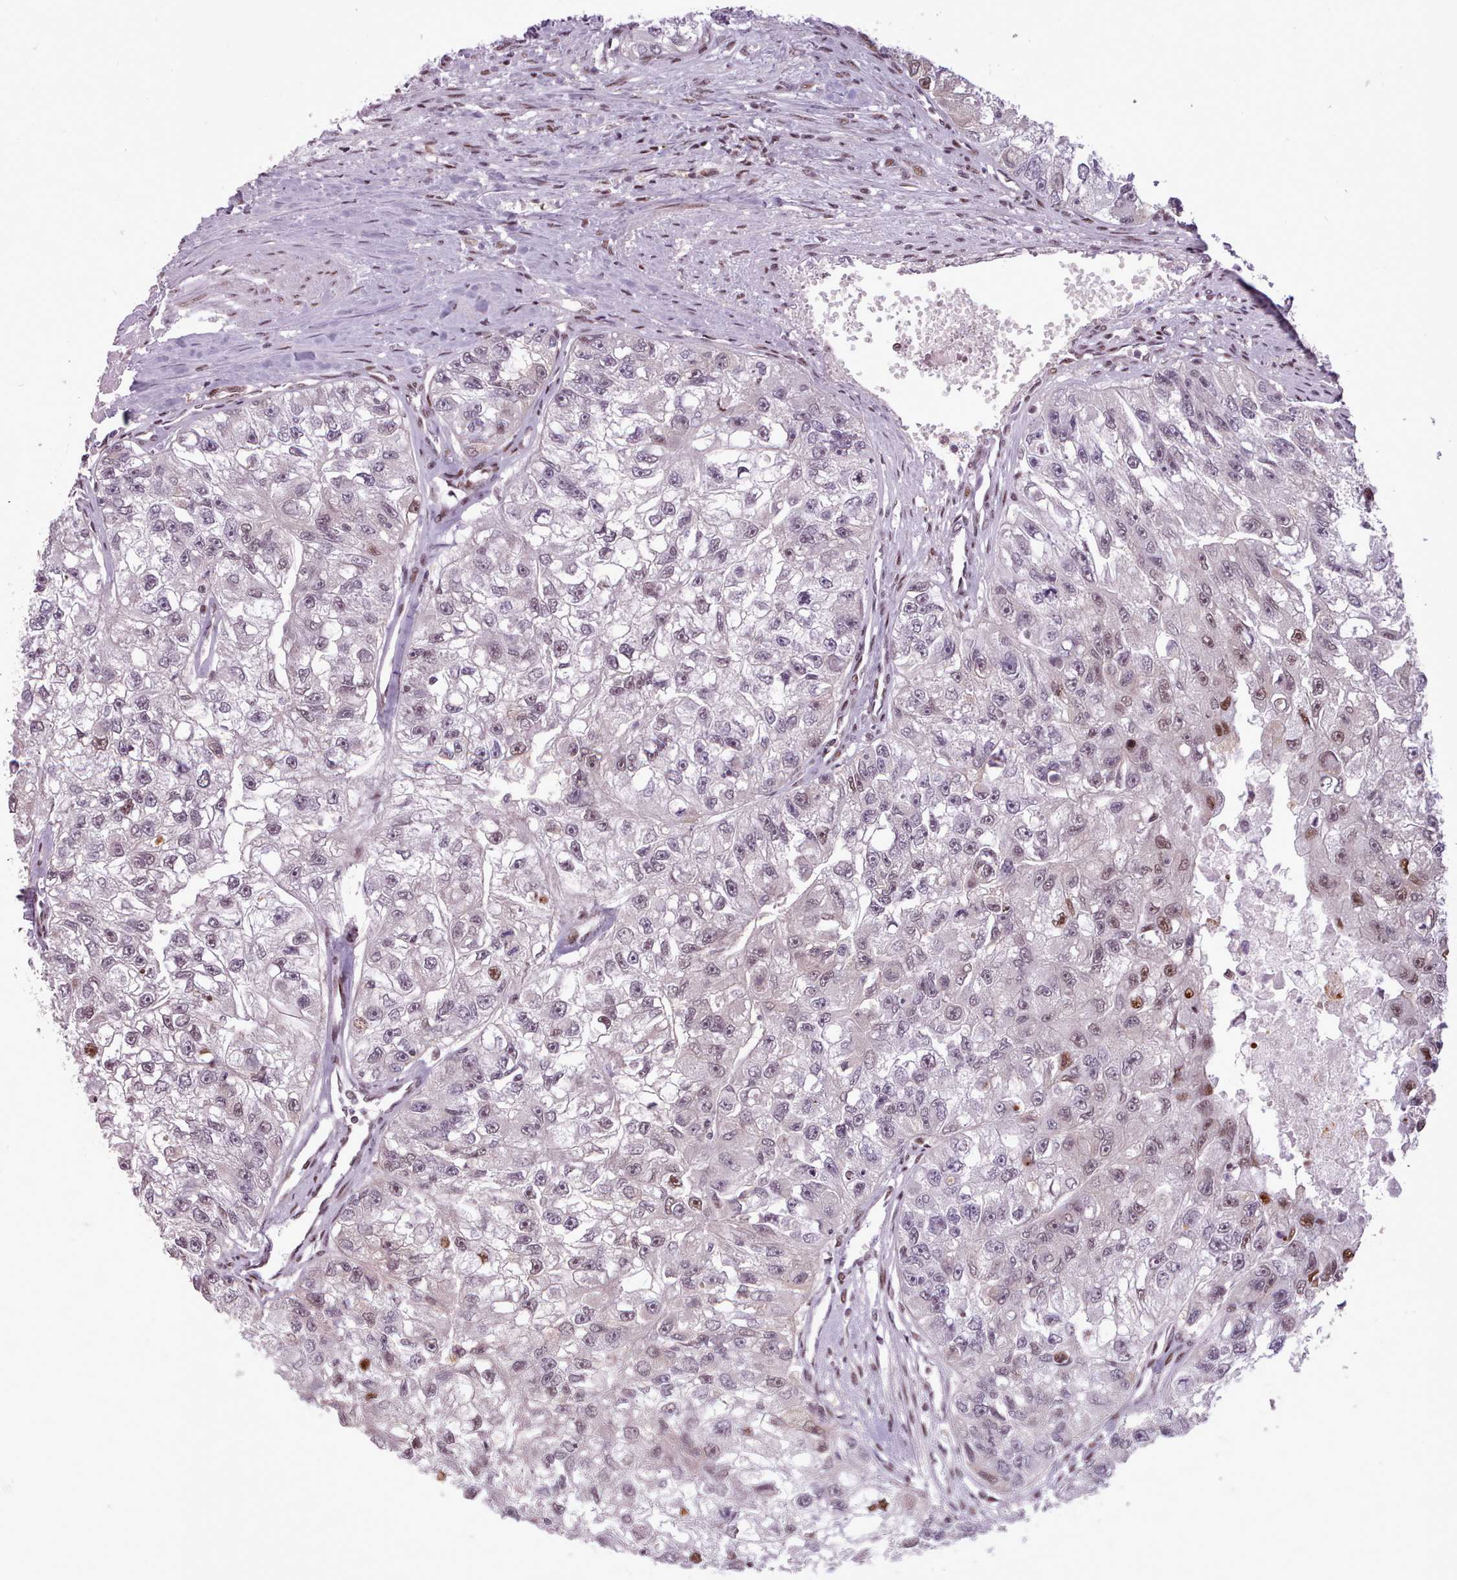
{"staining": {"intensity": "moderate", "quantity": "<25%", "location": "nuclear"}, "tissue": "renal cancer", "cell_type": "Tumor cells", "image_type": "cancer", "snomed": [{"axis": "morphology", "description": "Adenocarcinoma, NOS"}, {"axis": "topography", "description": "Kidney"}], "caption": "Adenocarcinoma (renal) tissue exhibits moderate nuclear expression in approximately <25% of tumor cells, visualized by immunohistochemistry. (Brightfield microscopy of DAB IHC at high magnification).", "gene": "SRSF4", "patient": {"sex": "male", "age": 63}}